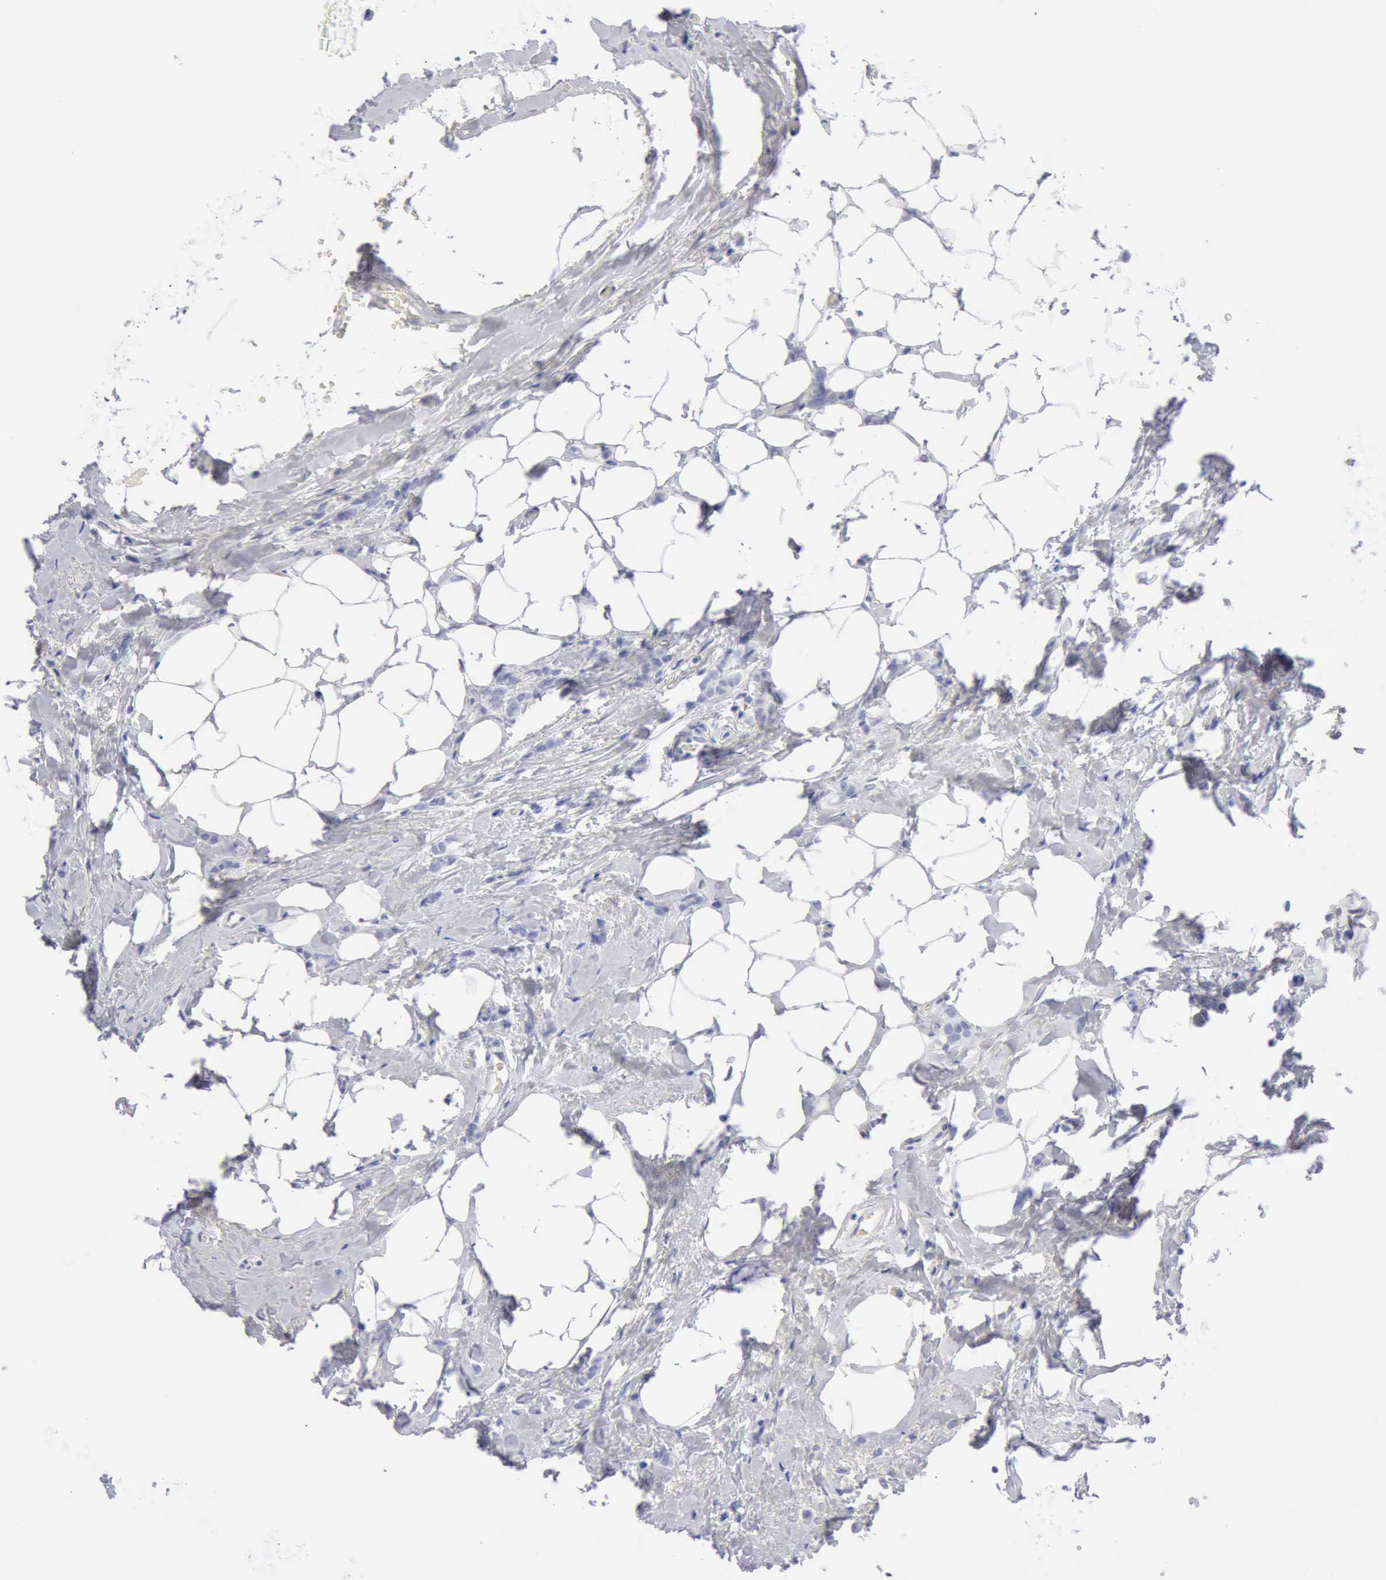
{"staining": {"intensity": "negative", "quantity": "none", "location": "none"}, "tissue": "breast cancer", "cell_type": "Tumor cells", "image_type": "cancer", "snomed": [{"axis": "morphology", "description": "Lobular carcinoma"}, {"axis": "topography", "description": "Breast"}], "caption": "There is no significant expression in tumor cells of breast cancer. The staining is performed using DAB (3,3'-diaminobenzidine) brown chromogen with nuclei counter-stained in using hematoxylin.", "gene": "KRT10", "patient": {"sex": "female", "age": 60}}